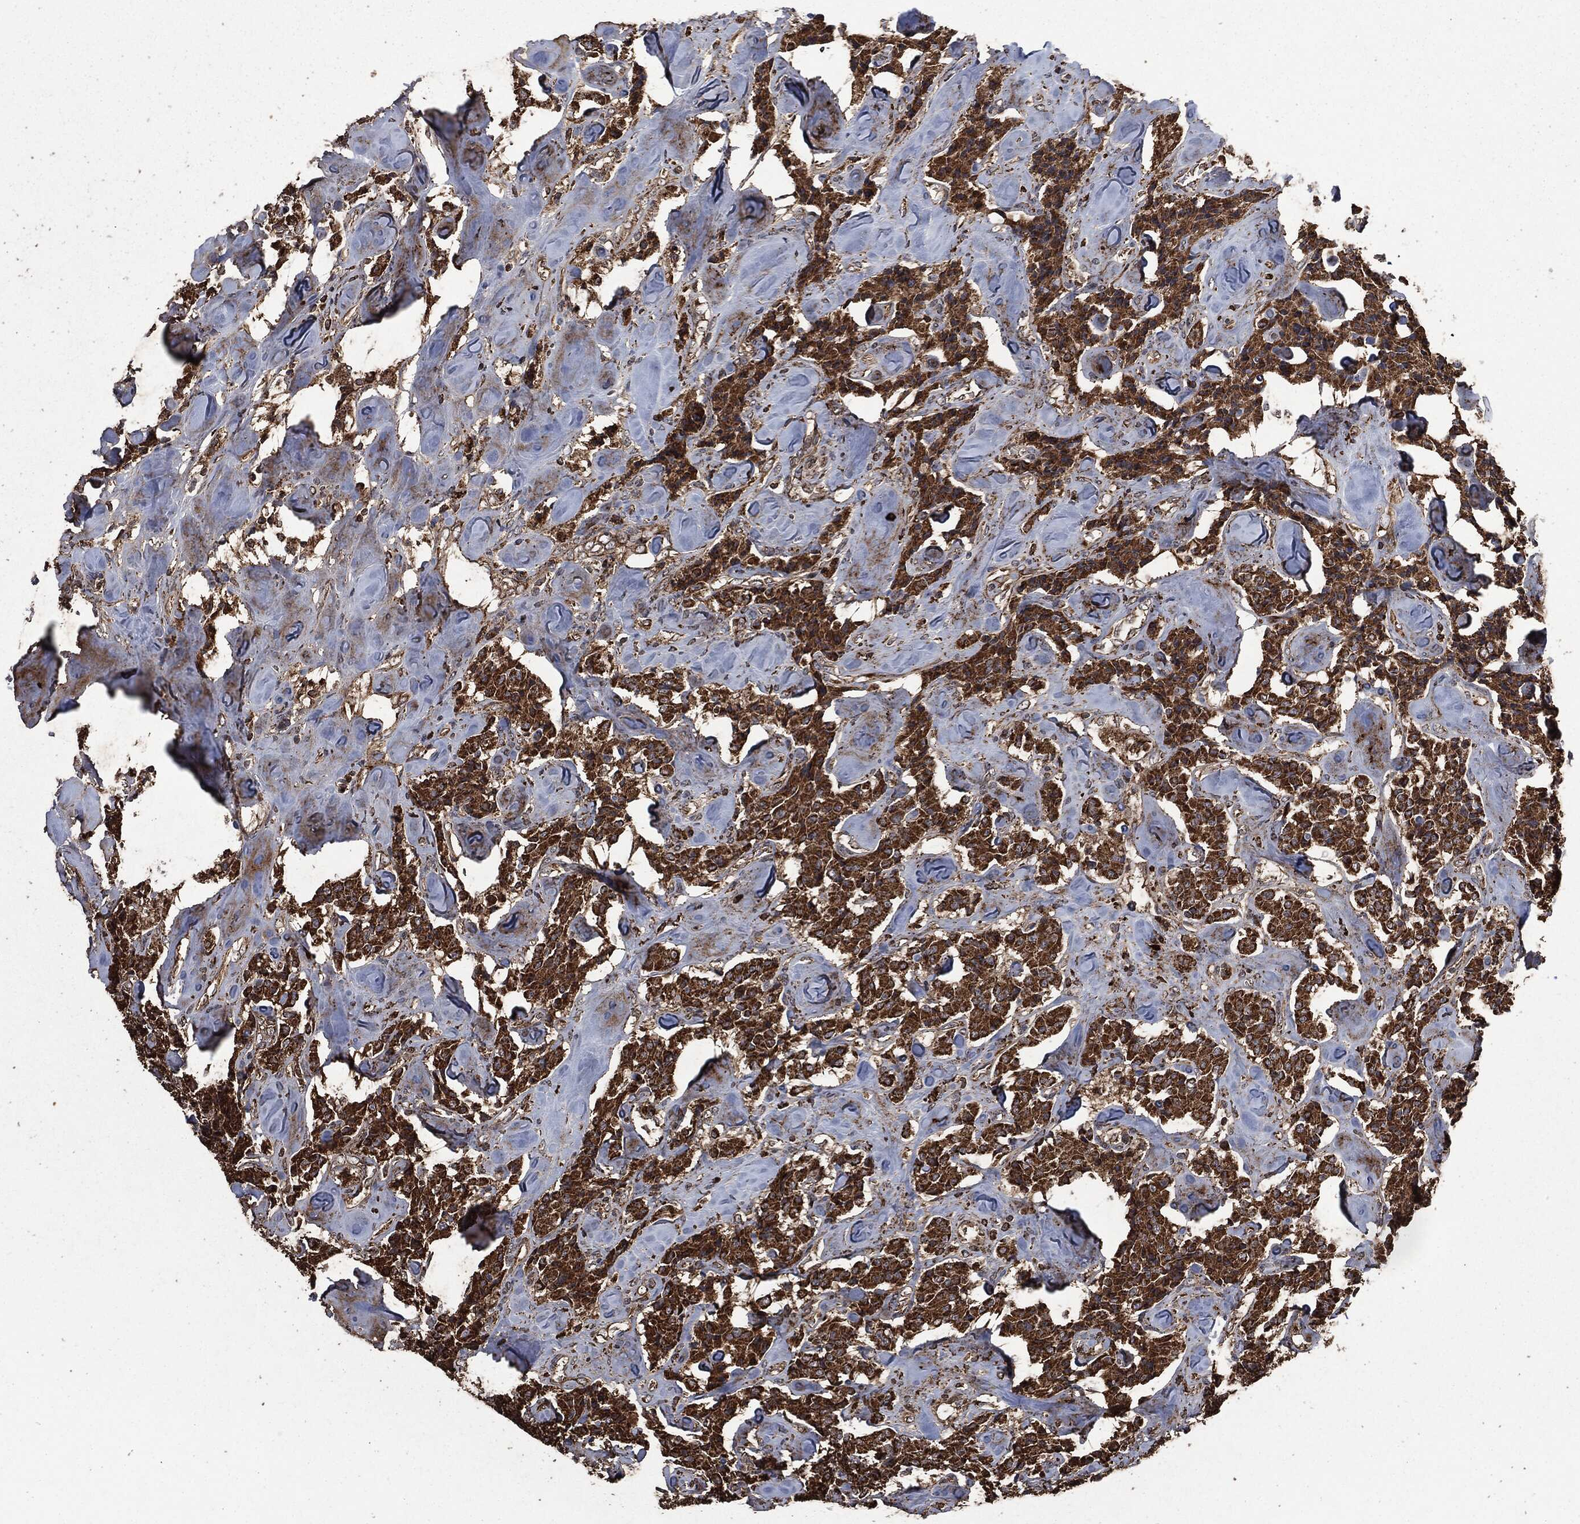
{"staining": {"intensity": "strong", "quantity": ">75%", "location": "cytoplasmic/membranous"}, "tissue": "carcinoid", "cell_type": "Tumor cells", "image_type": "cancer", "snomed": [{"axis": "morphology", "description": "Carcinoid, malignant, NOS"}, {"axis": "topography", "description": "Pancreas"}], "caption": "An immunohistochemistry (IHC) histopathology image of neoplastic tissue is shown. Protein staining in brown labels strong cytoplasmic/membranous positivity in carcinoid (malignant) within tumor cells. (IHC, brightfield microscopy, high magnification).", "gene": "LIG3", "patient": {"sex": "male", "age": 41}}